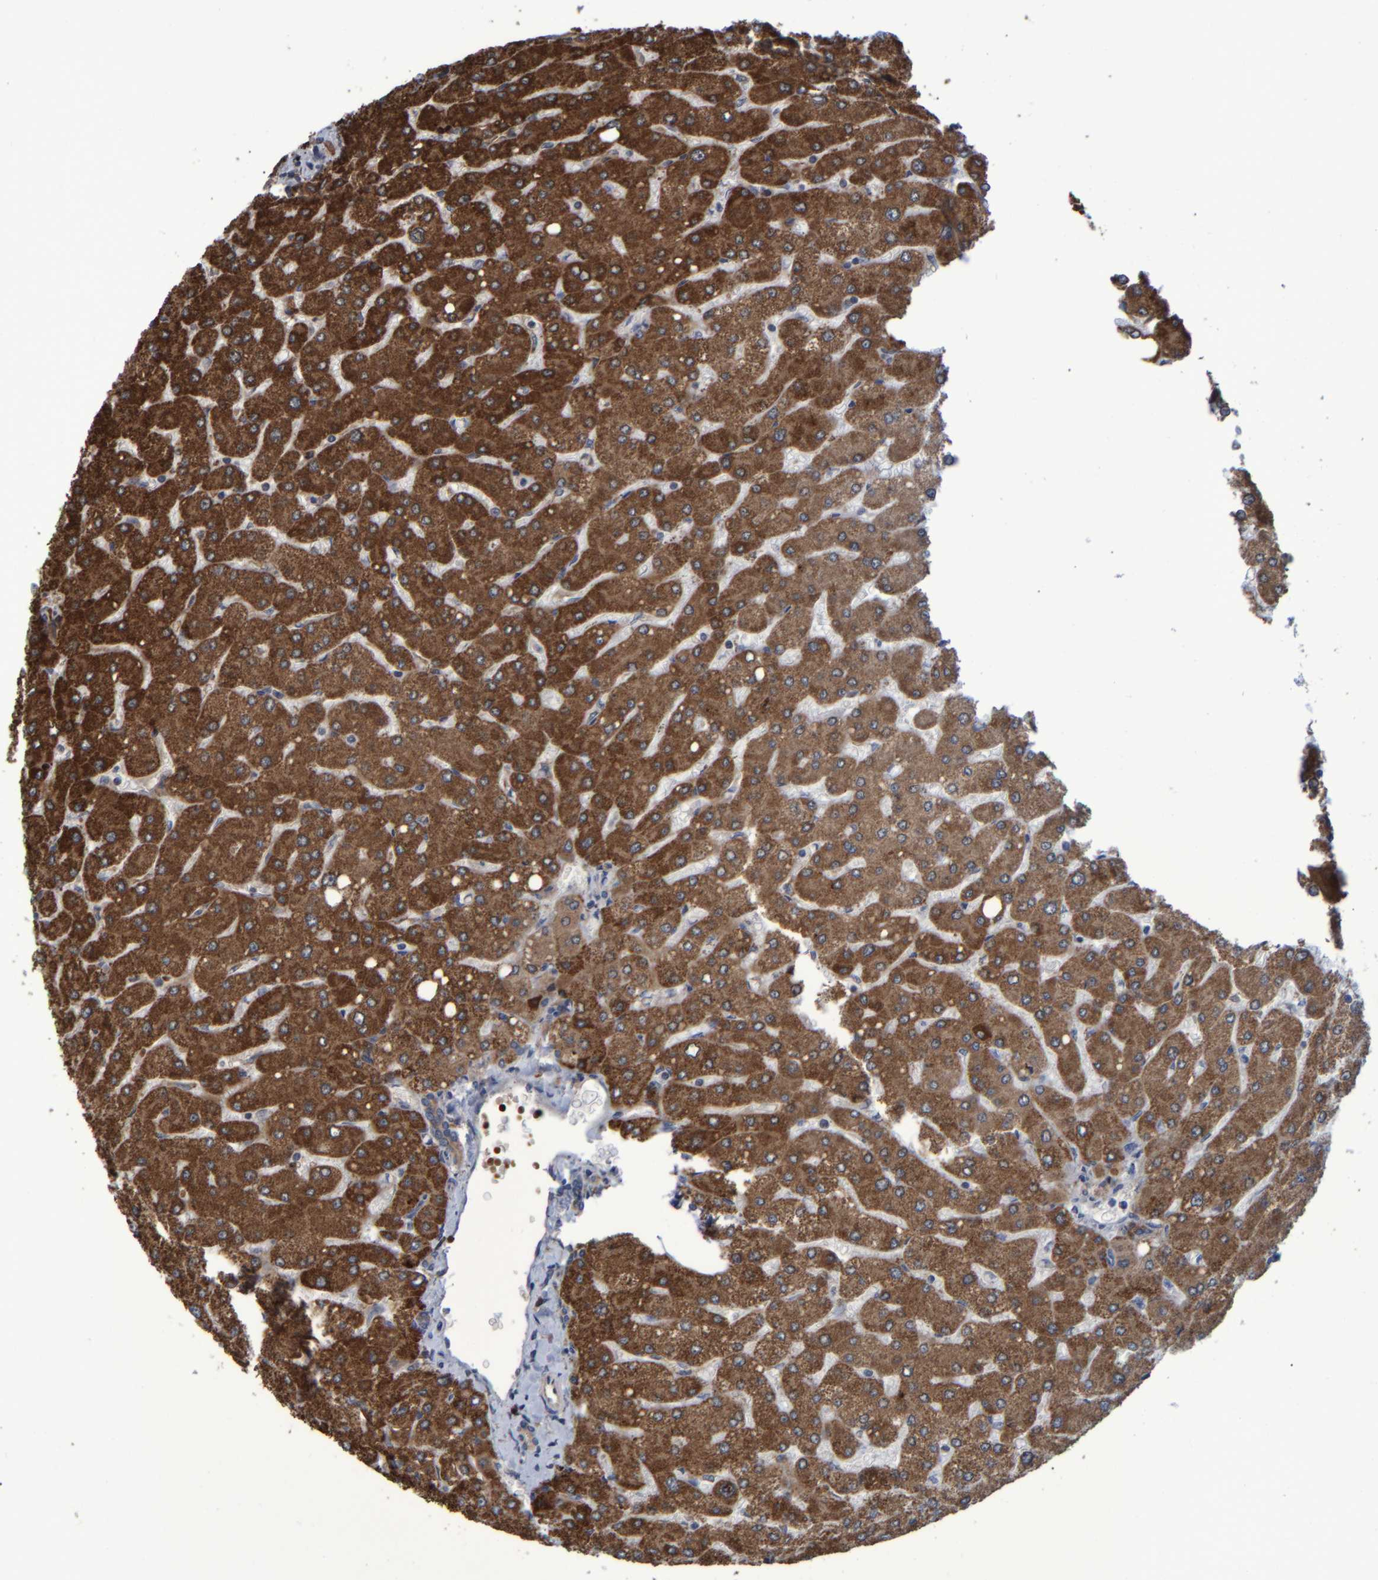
{"staining": {"intensity": "moderate", "quantity": ">75%", "location": "cytoplasmic/membranous"}, "tissue": "liver", "cell_type": "Cholangiocytes", "image_type": "normal", "snomed": [{"axis": "morphology", "description": "Normal tissue, NOS"}, {"axis": "topography", "description": "Liver"}], "caption": "Immunohistochemistry histopathology image of unremarkable human liver stained for a protein (brown), which displays medium levels of moderate cytoplasmic/membranous staining in about >75% of cholangiocytes.", "gene": "SPAG5", "patient": {"sex": "male", "age": 55}}